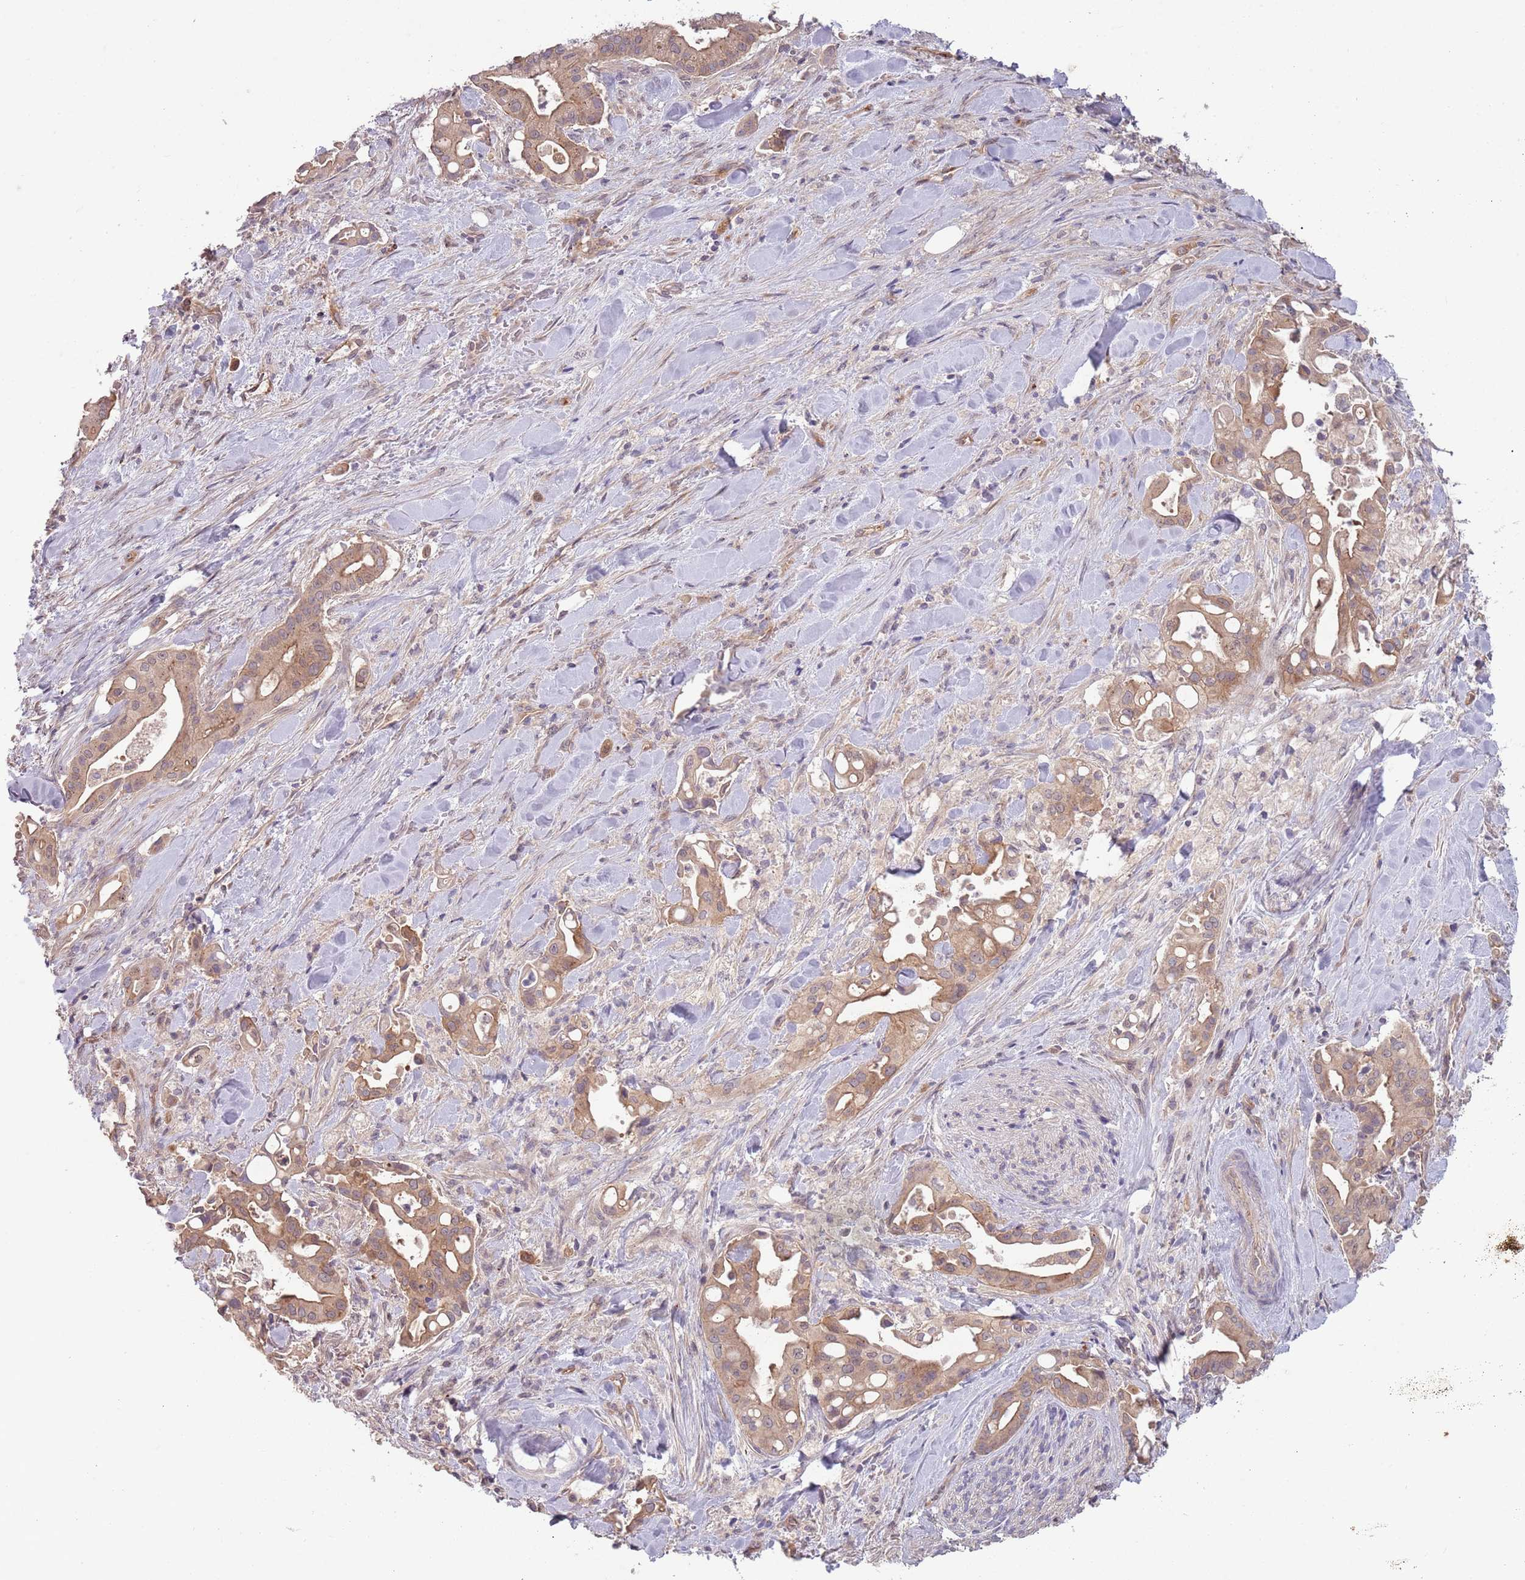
{"staining": {"intensity": "moderate", "quantity": ">75%", "location": "cytoplasmic/membranous"}, "tissue": "liver cancer", "cell_type": "Tumor cells", "image_type": "cancer", "snomed": [{"axis": "morphology", "description": "Cholangiocarcinoma"}, {"axis": "topography", "description": "Liver"}], "caption": "Immunohistochemical staining of cholangiocarcinoma (liver) displays moderate cytoplasmic/membranous protein staining in approximately >75% of tumor cells.", "gene": "SAV1", "patient": {"sex": "female", "age": 68}}